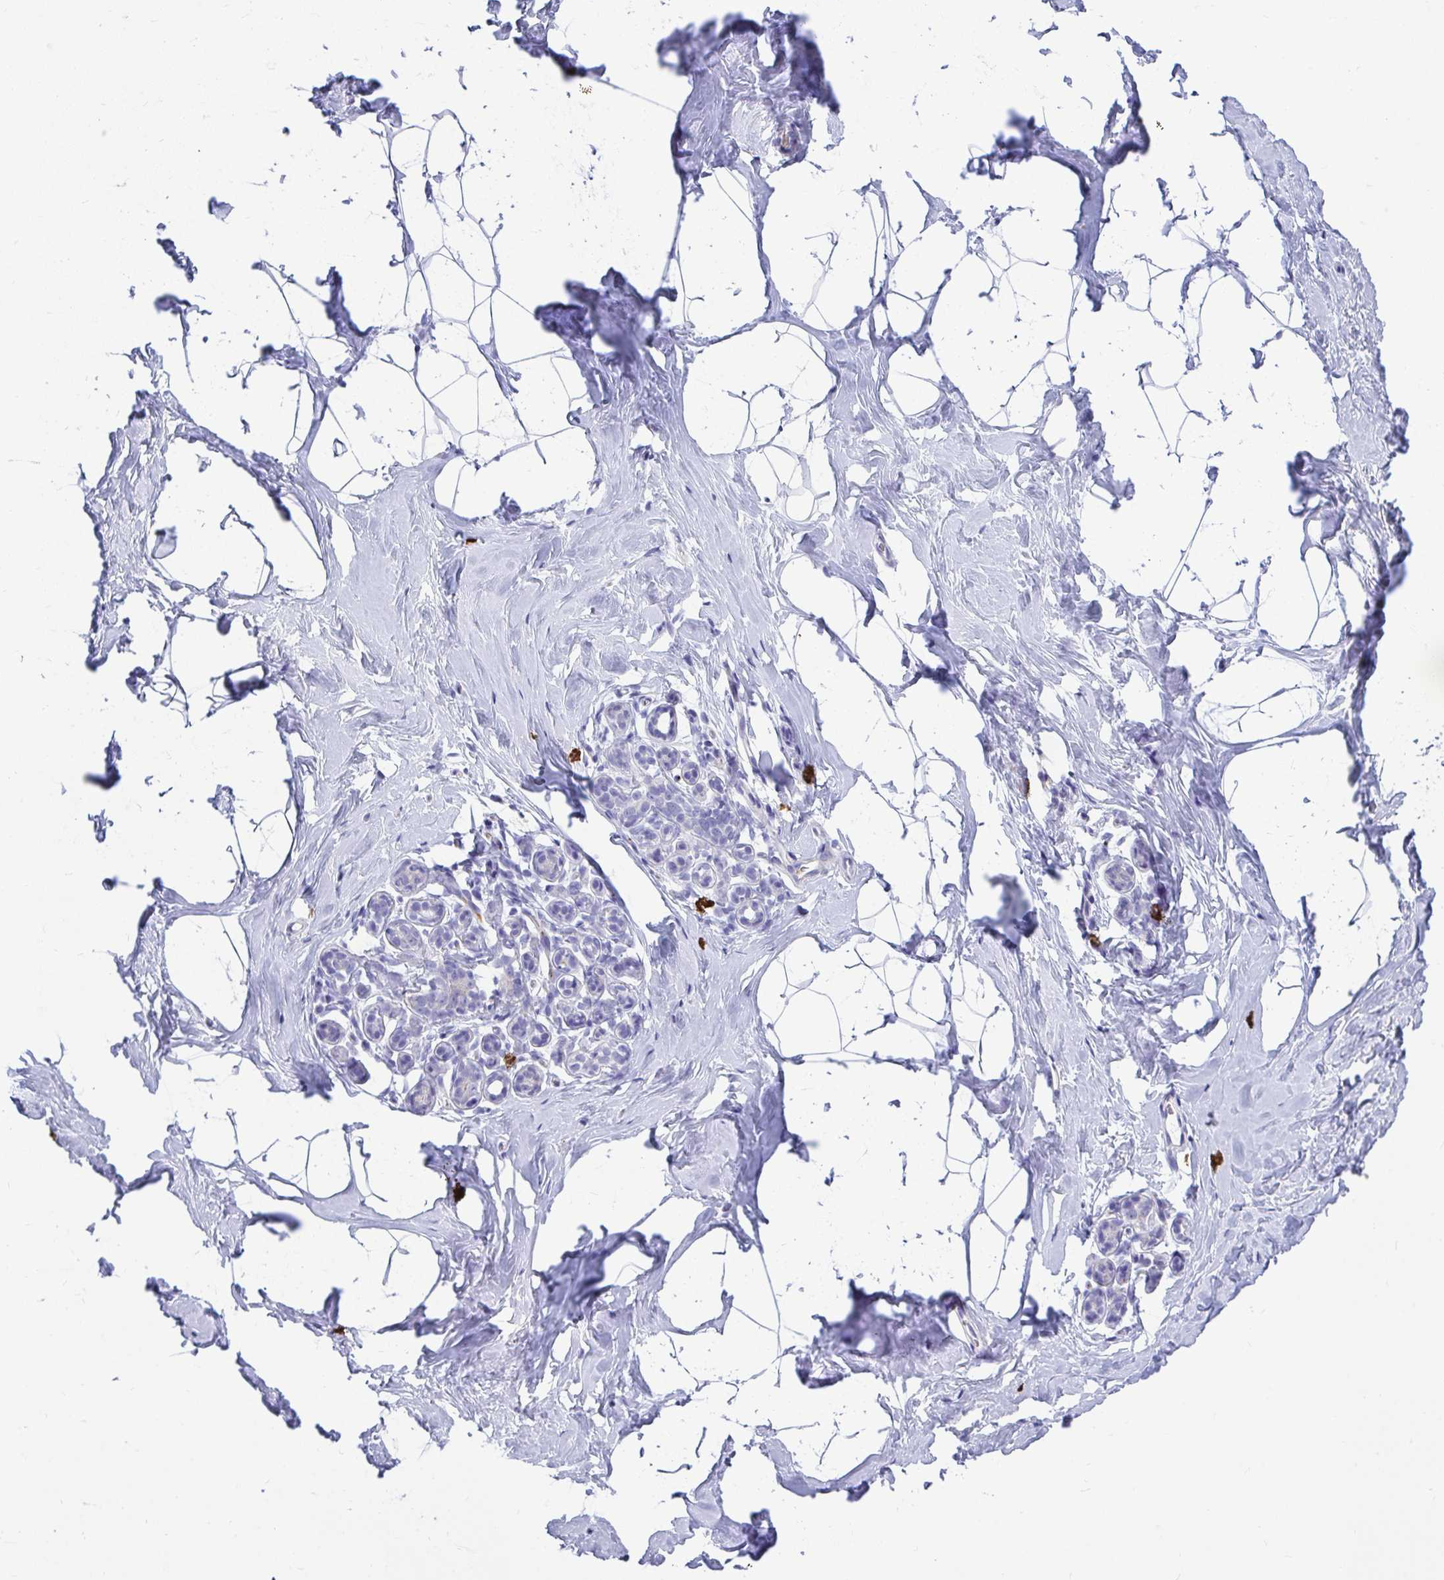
{"staining": {"intensity": "negative", "quantity": "none", "location": "none"}, "tissue": "breast", "cell_type": "Adipocytes", "image_type": "normal", "snomed": [{"axis": "morphology", "description": "Normal tissue, NOS"}, {"axis": "topography", "description": "Breast"}], "caption": "DAB (3,3'-diaminobenzidine) immunohistochemical staining of unremarkable breast reveals no significant positivity in adipocytes. (DAB immunohistochemistry visualized using brightfield microscopy, high magnification).", "gene": "TSBP1", "patient": {"sex": "female", "age": 32}}